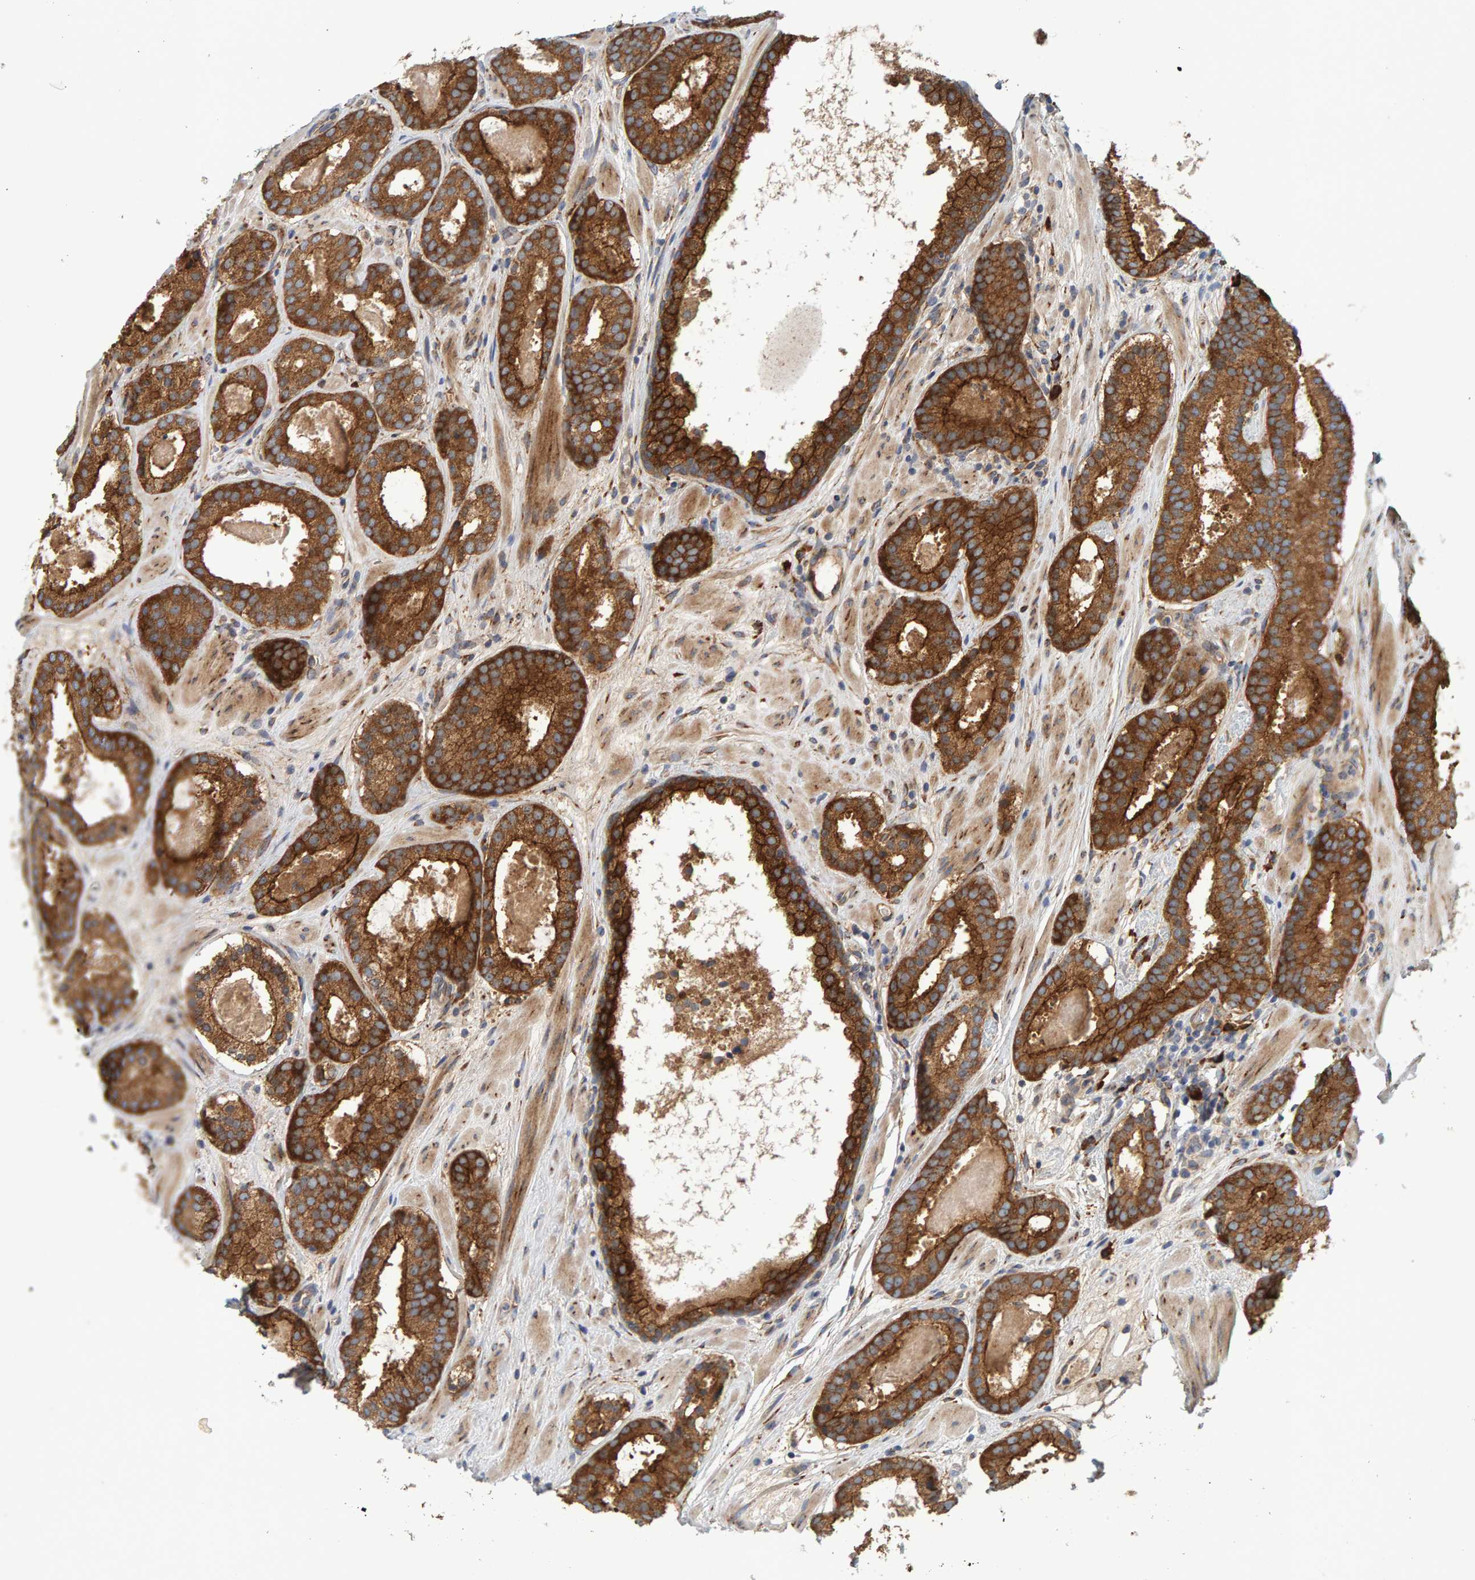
{"staining": {"intensity": "strong", "quantity": ">75%", "location": "cytoplasmic/membranous"}, "tissue": "prostate cancer", "cell_type": "Tumor cells", "image_type": "cancer", "snomed": [{"axis": "morphology", "description": "Adenocarcinoma, Low grade"}, {"axis": "topography", "description": "Prostate"}], "caption": "Prostate cancer (adenocarcinoma (low-grade)) was stained to show a protein in brown. There is high levels of strong cytoplasmic/membranous positivity in about >75% of tumor cells.", "gene": "BAIAP2", "patient": {"sex": "male", "age": 69}}